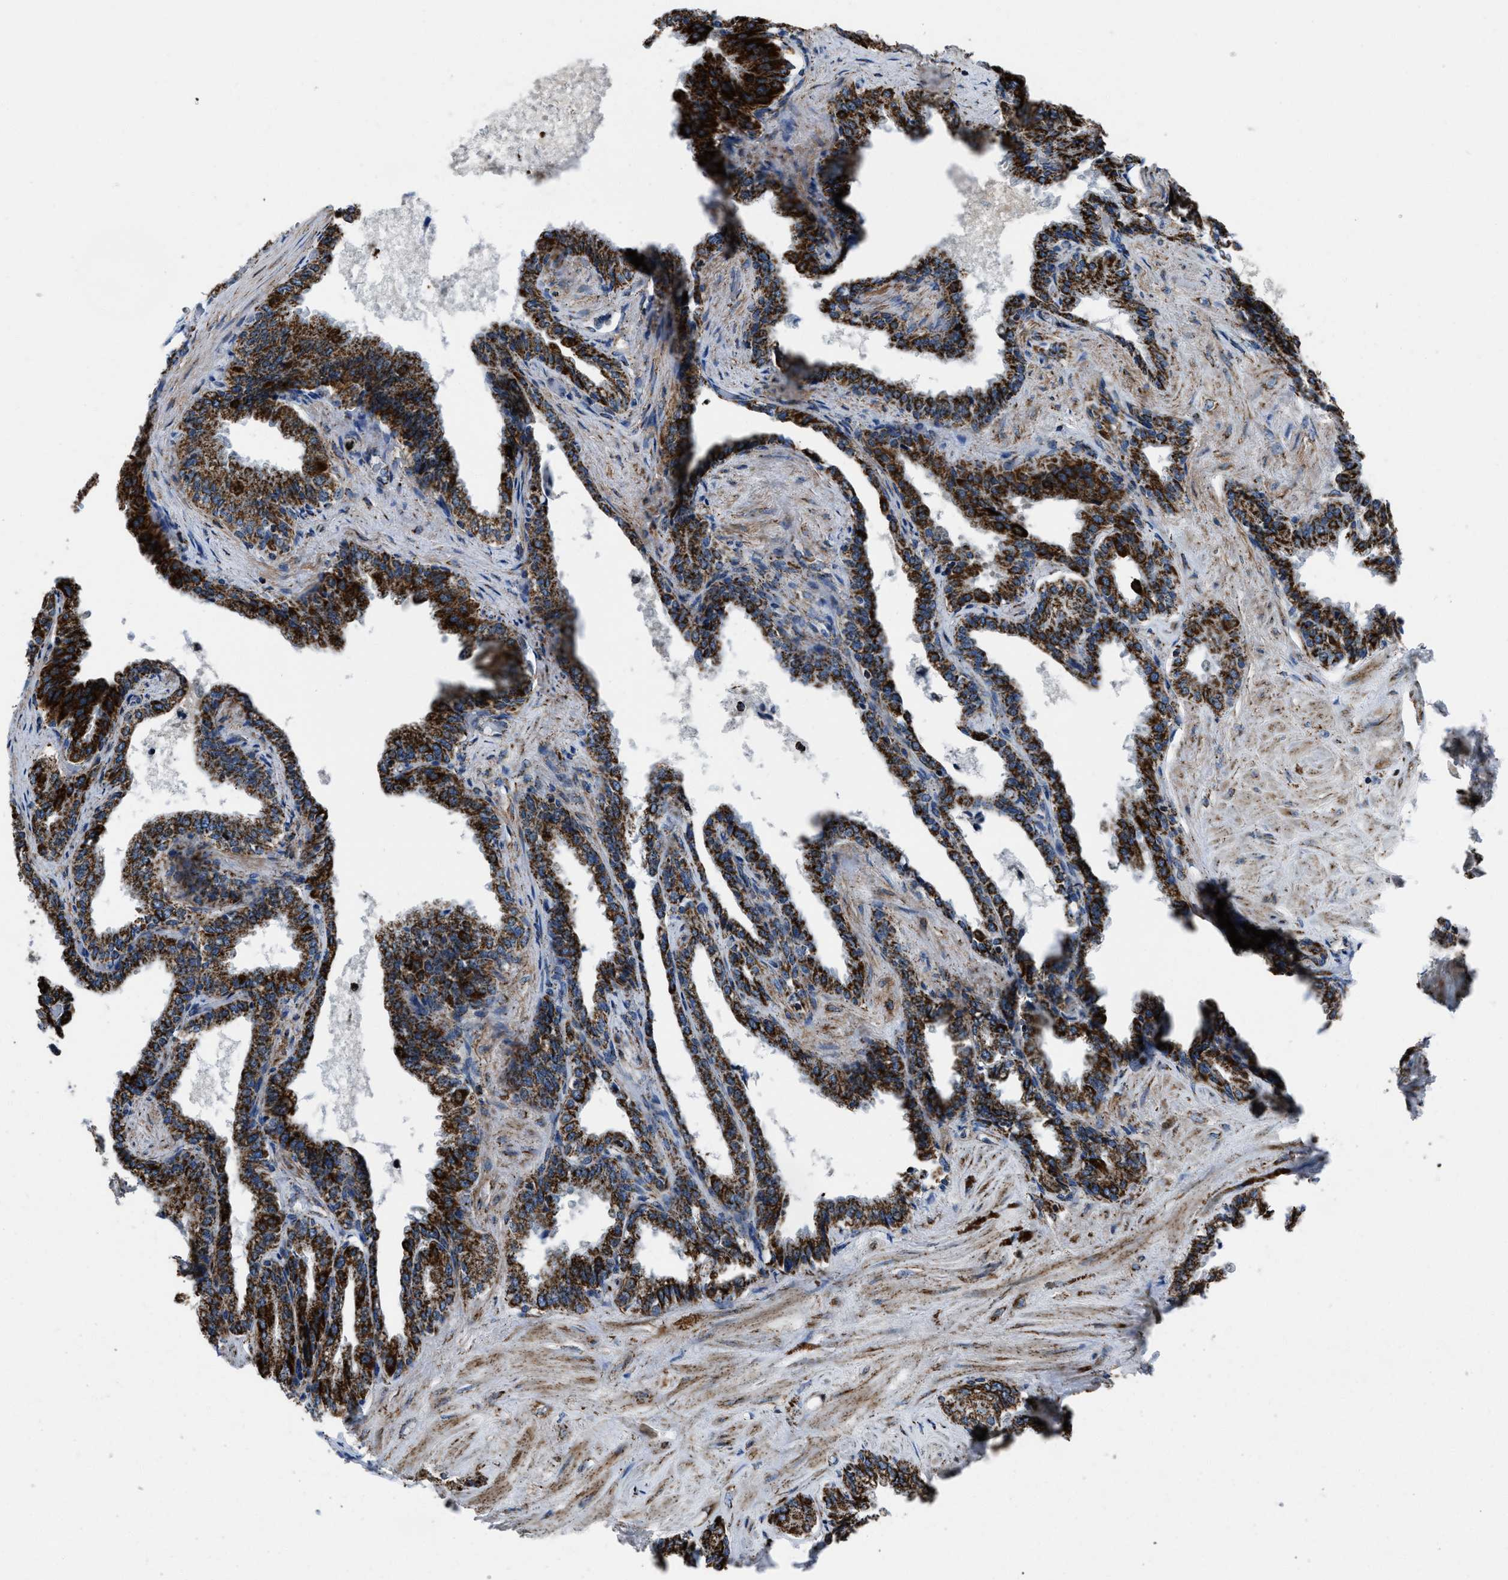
{"staining": {"intensity": "strong", "quantity": ">75%", "location": "cytoplasmic/membranous"}, "tissue": "seminal vesicle", "cell_type": "Glandular cells", "image_type": "normal", "snomed": [{"axis": "morphology", "description": "Normal tissue, NOS"}, {"axis": "topography", "description": "Seminal veicle"}], "caption": "The histopathology image reveals staining of normal seminal vesicle, revealing strong cytoplasmic/membranous protein expression (brown color) within glandular cells.", "gene": "NSD3", "patient": {"sex": "male", "age": 46}}